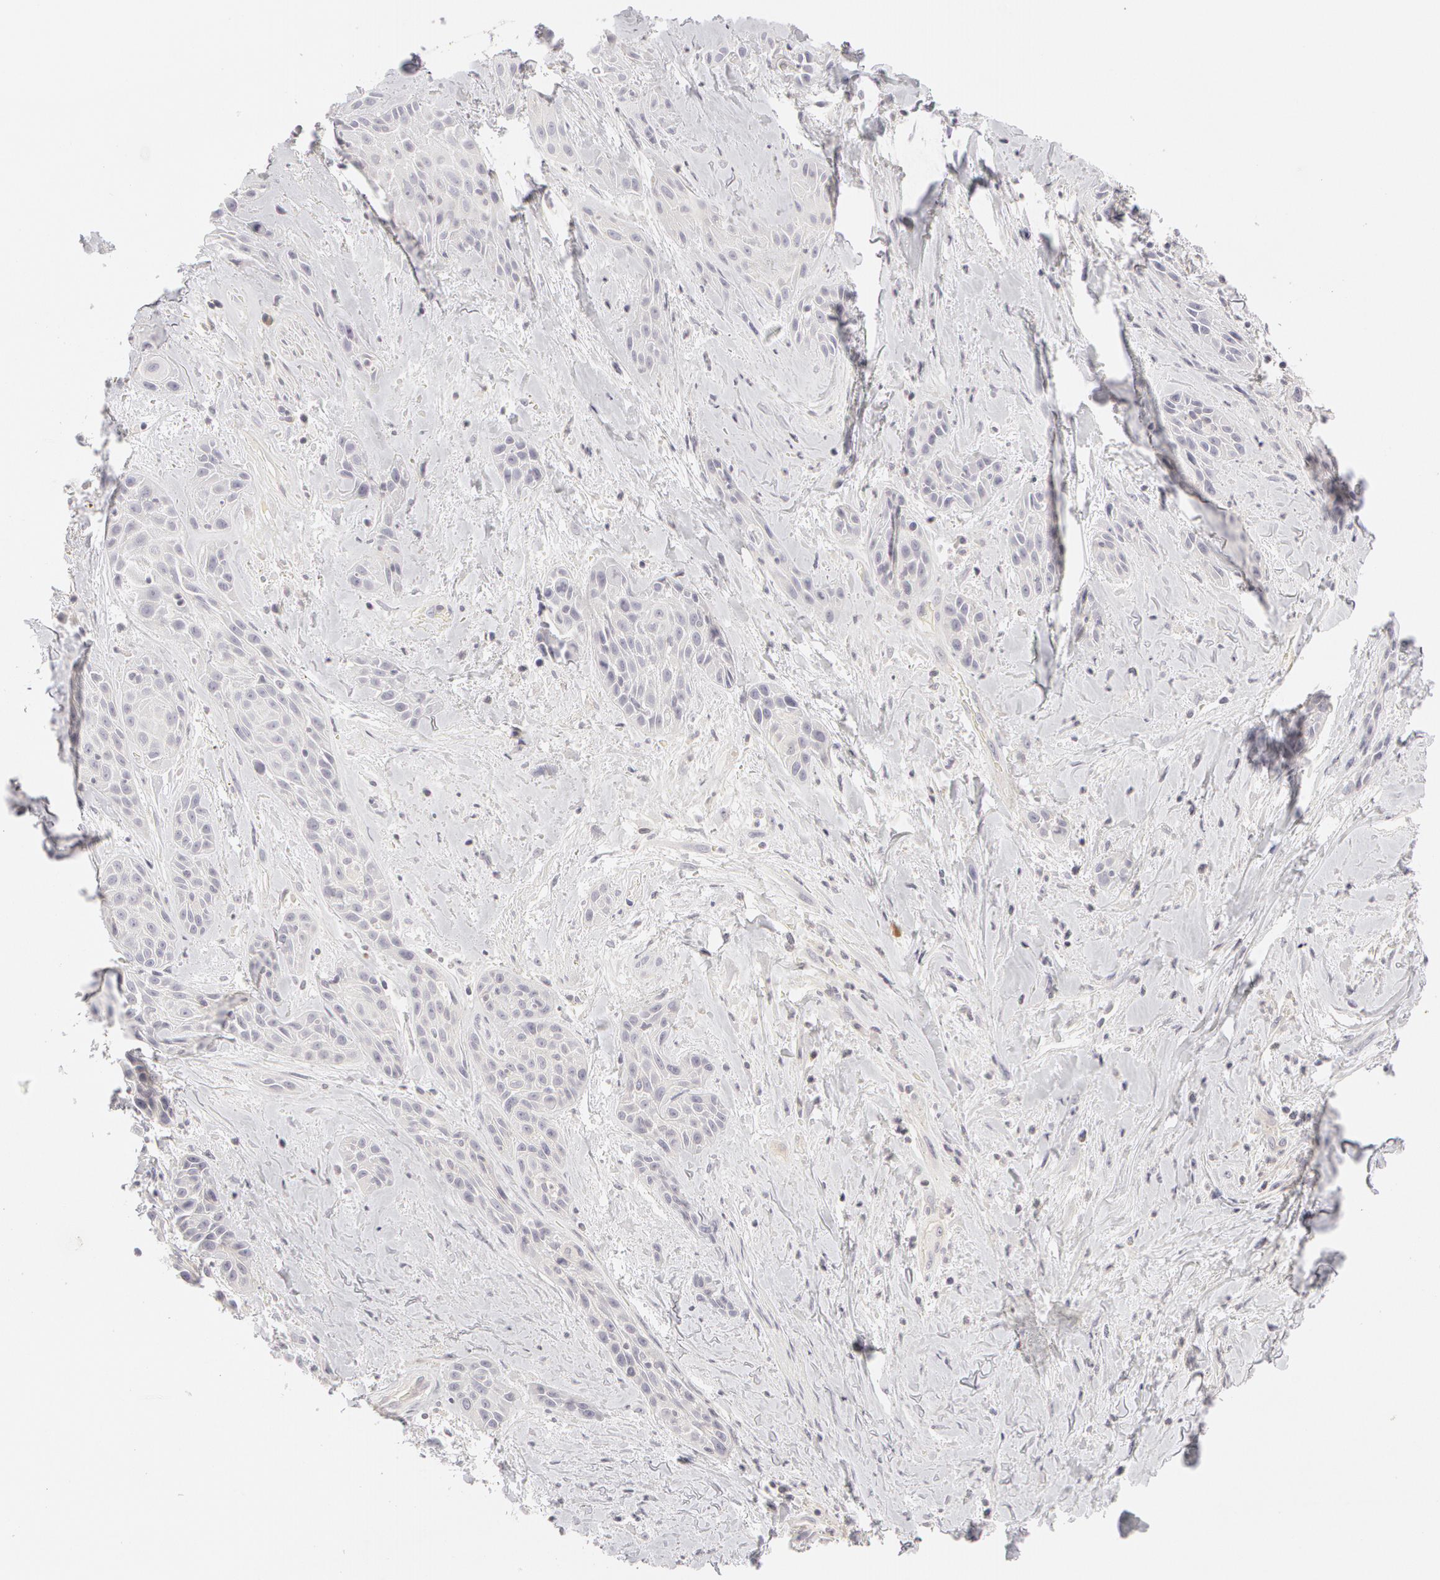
{"staining": {"intensity": "negative", "quantity": "none", "location": "none"}, "tissue": "skin cancer", "cell_type": "Tumor cells", "image_type": "cancer", "snomed": [{"axis": "morphology", "description": "Squamous cell carcinoma, NOS"}, {"axis": "topography", "description": "Skin"}, {"axis": "topography", "description": "Anal"}], "caption": "This is an immunohistochemistry (IHC) photomicrograph of human skin cancer. There is no positivity in tumor cells.", "gene": "ABCB1", "patient": {"sex": "male", "age": 64}}